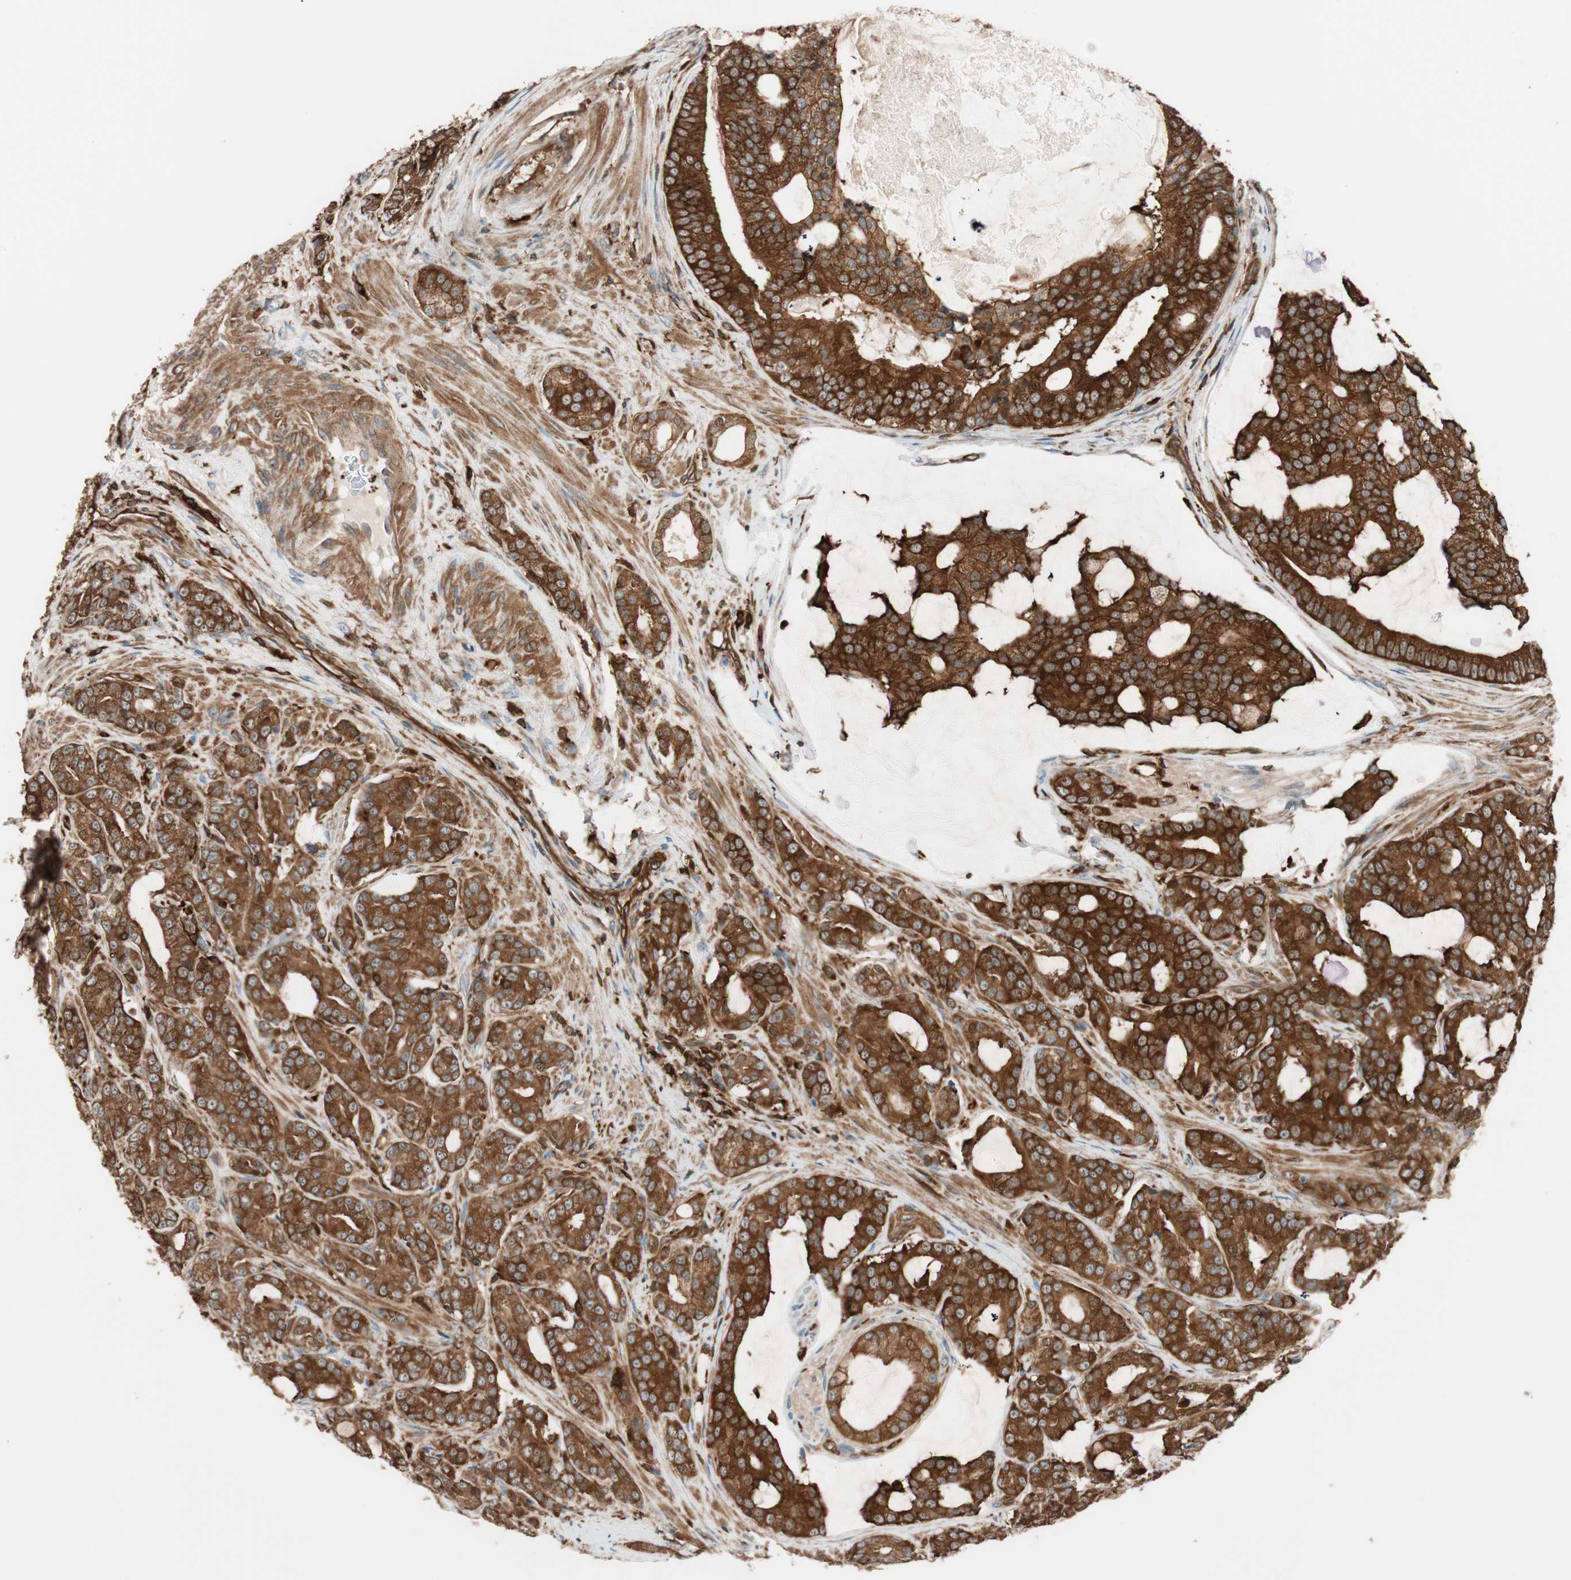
{"staining": {"intensity": "strong", "quantity": ">75%", "location": "cytoplasmic/membranous"}, "tissue": "prostate cancer", "cell_type": "Tumor cells", "image_type": "cancer", "snomed": [{"axis": "morphology", "description": "Adenocarcinoma, Low grade"}, {"axis": "topography", "description": "Prostate"}], "caption": "IHC (DAB) staining of low-grade adenocarcinoma (prostate) reveals strong cytoplasmic/membranous protein expression in about >75% of tumor cells.", "gene": "VASP", "patient": {"sex": "male", "age": 58}}